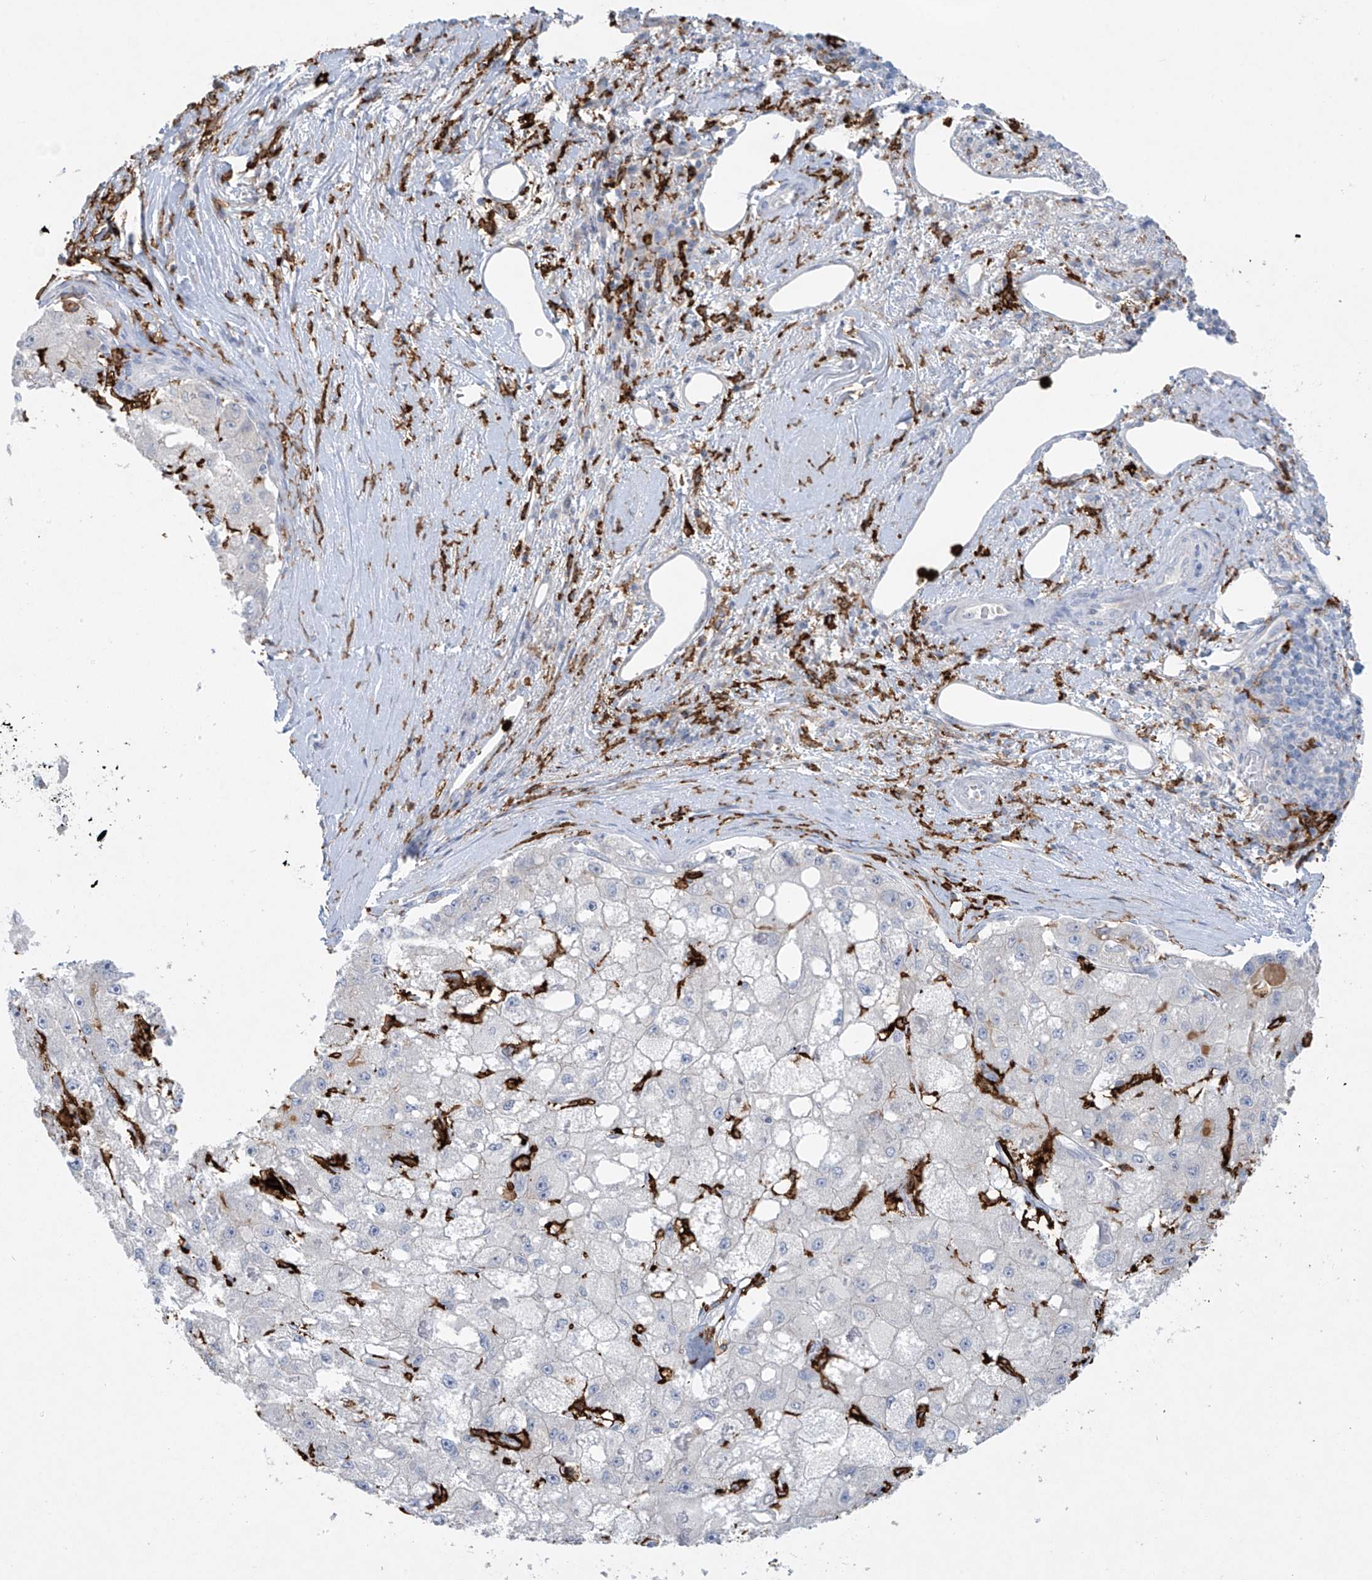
{"staining": {"intensity": "negative", "quantity": "none", "location": "none"}, "tissue": "liver cancer", "cell_type": "Tumor cells", "image_type": "cancer", "snomed": [{"axis": "morphology", "description": "Carcinoma, Hepatocellular, NOS"}, {"axis": "topography", "description": "Liver"}], "caption": "This is an immunohistochemistry (IHC) image of hepatocellular carcinoma (liver). There is no expression in tumor cells.", "gene": "FCGR3A", "patient": {"sex": "male", "age": 80}}